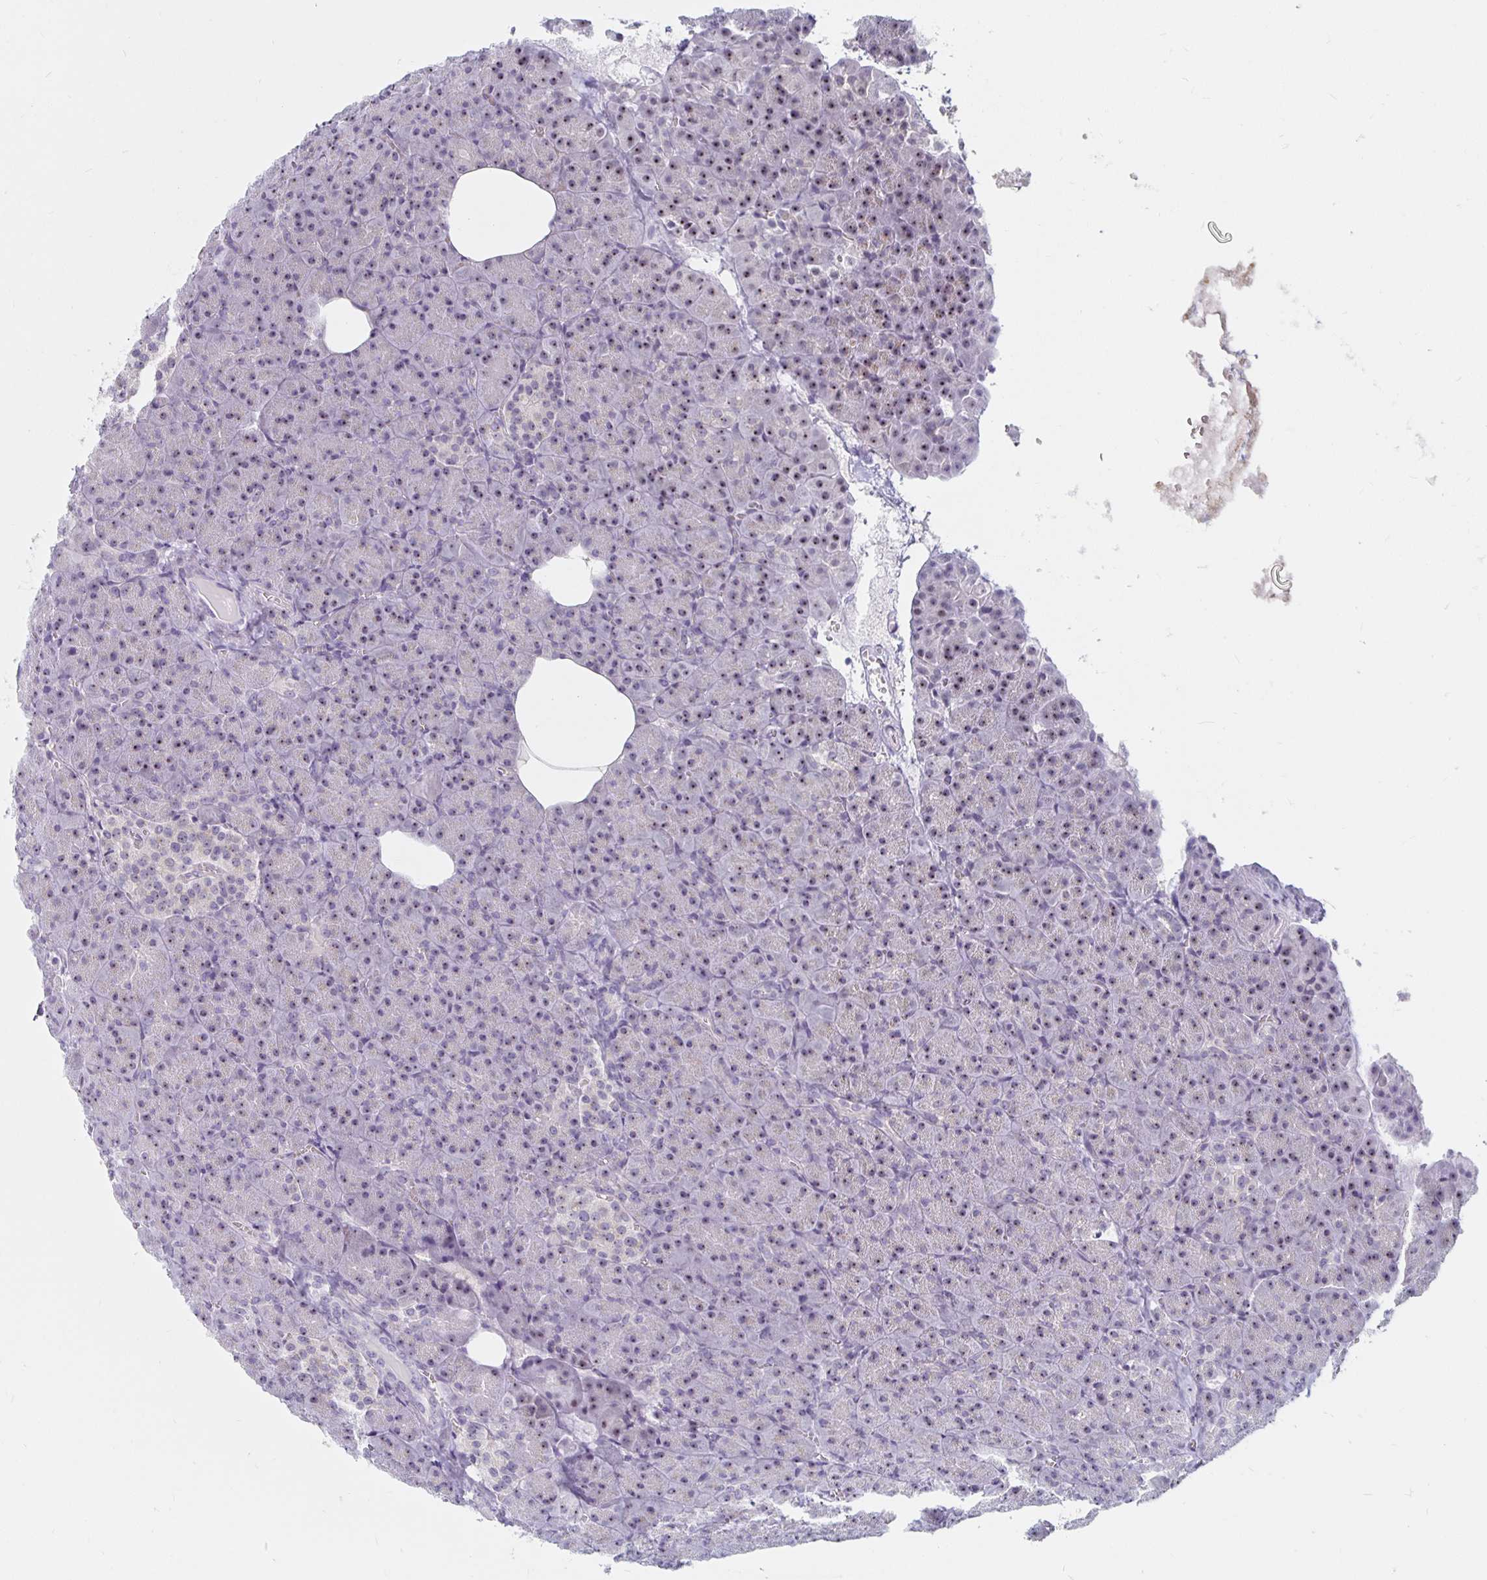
{"staining": {"intensity": "moderate", "quantity": ">75%", "location": "nuclear"}, "tissue": "pancreas", "cell_type": "Exocrine glandular cells", "image_type": "normal", "snomed": [{"axis": "morphology", "description": "Normal tissue, NOS"}, {"axis": "topography", "description": "Pancreas"}], "caption": "The micrograph reveals a brown stain indicating the presence of a protein in the nuclear of exocrine glandular cells in pancreas.", "gene": "NUP85", "patient": {"sex": "female", "age": 74}}